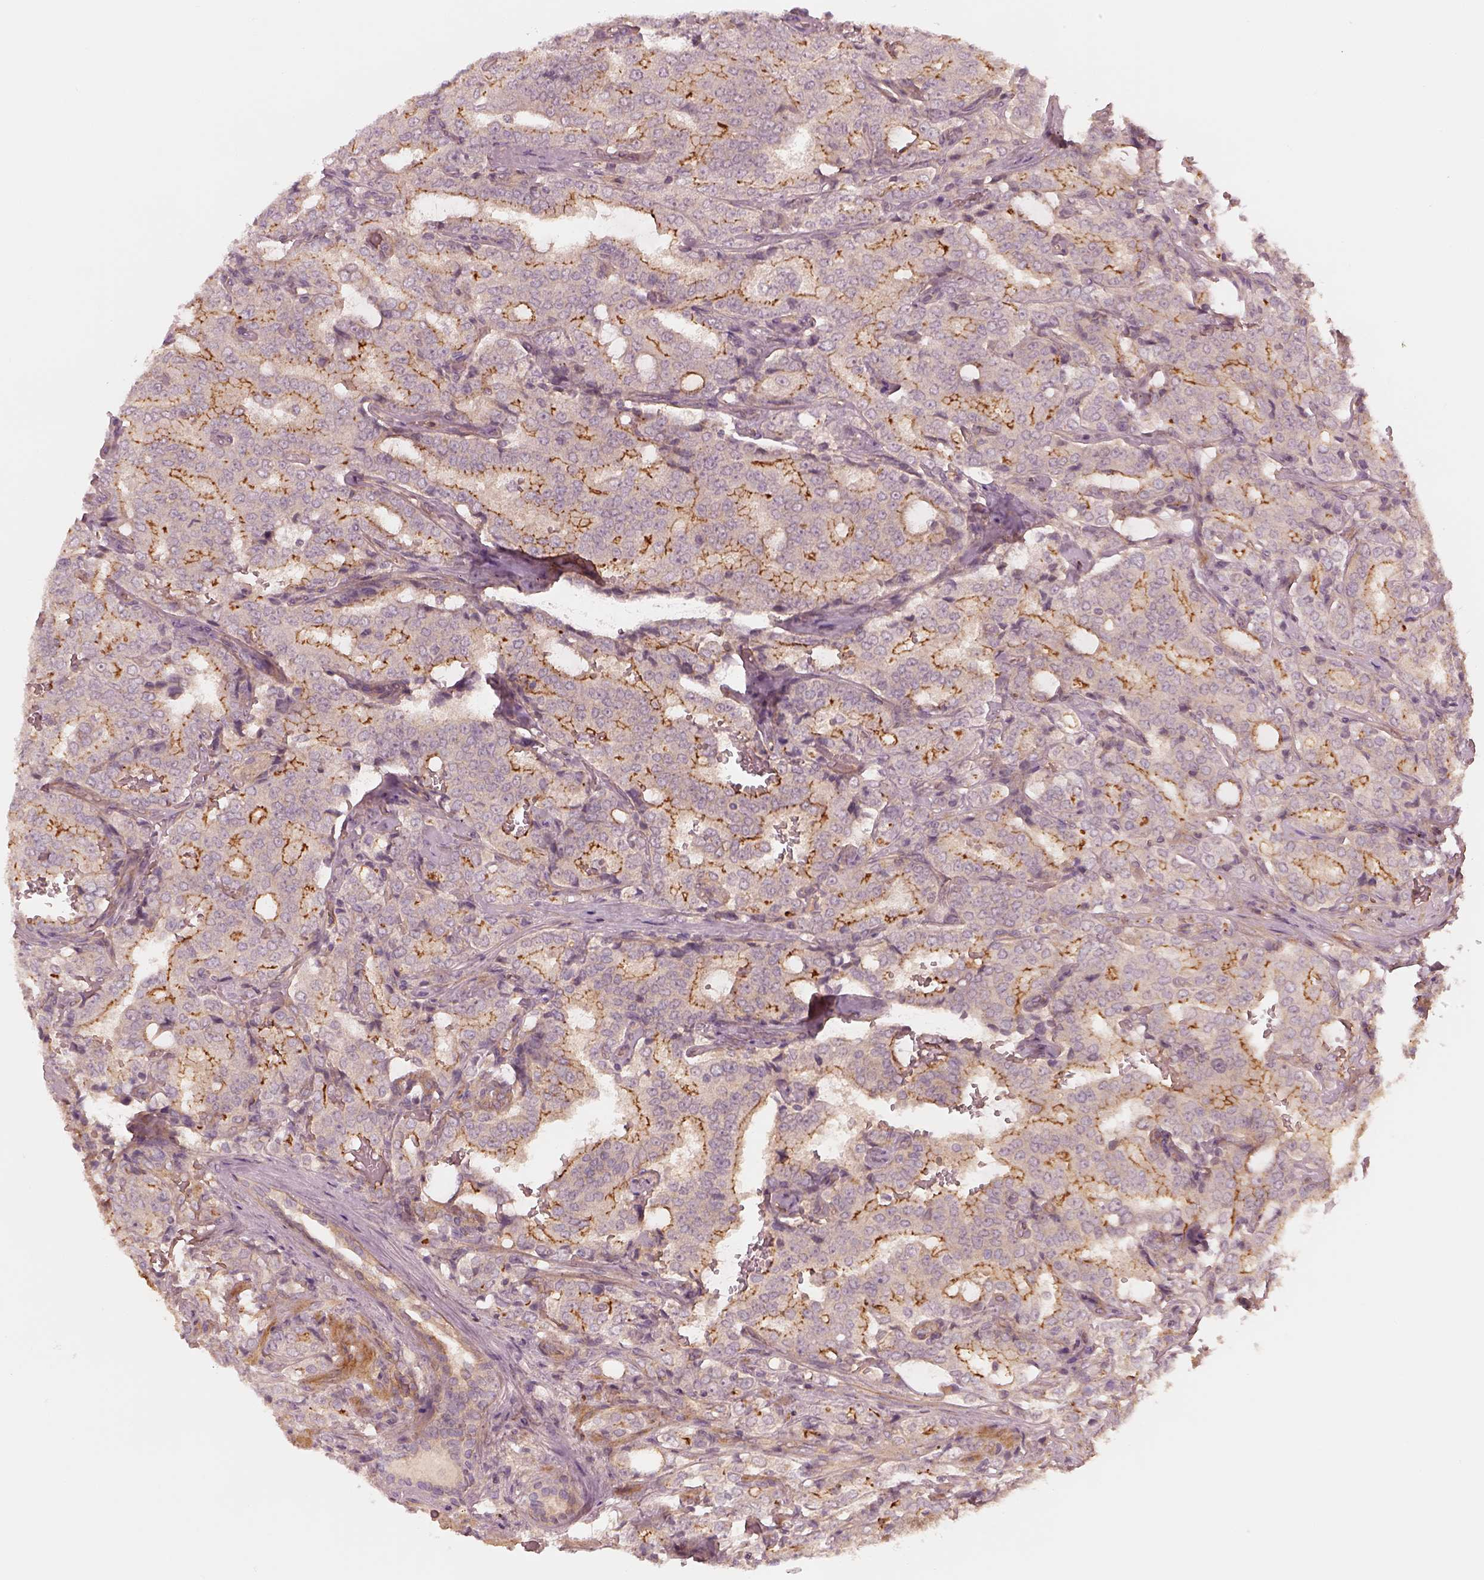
{"staining": {"intensity": "strong", "quantity": "25%-75%", "location": "cytoplasmic/membranous"}, "tissue": "prostate cancer", "cell_type": "Tumor cells", "image_type": "cancer", "snomed": [{"axis": "morphology", "description": "Adenocarcinoma, NOS"}, {"axis": "topography", "description": "Prostate"}], "caption": "Brown immunohistochemical staining in human adenocarcinoma (prostate) reveals strong cytoplasmic/membranous staining in about 25%-75% of tumor cells.", "gene": "FAM107B", "patient": {"sex": "male", "age": 65}}